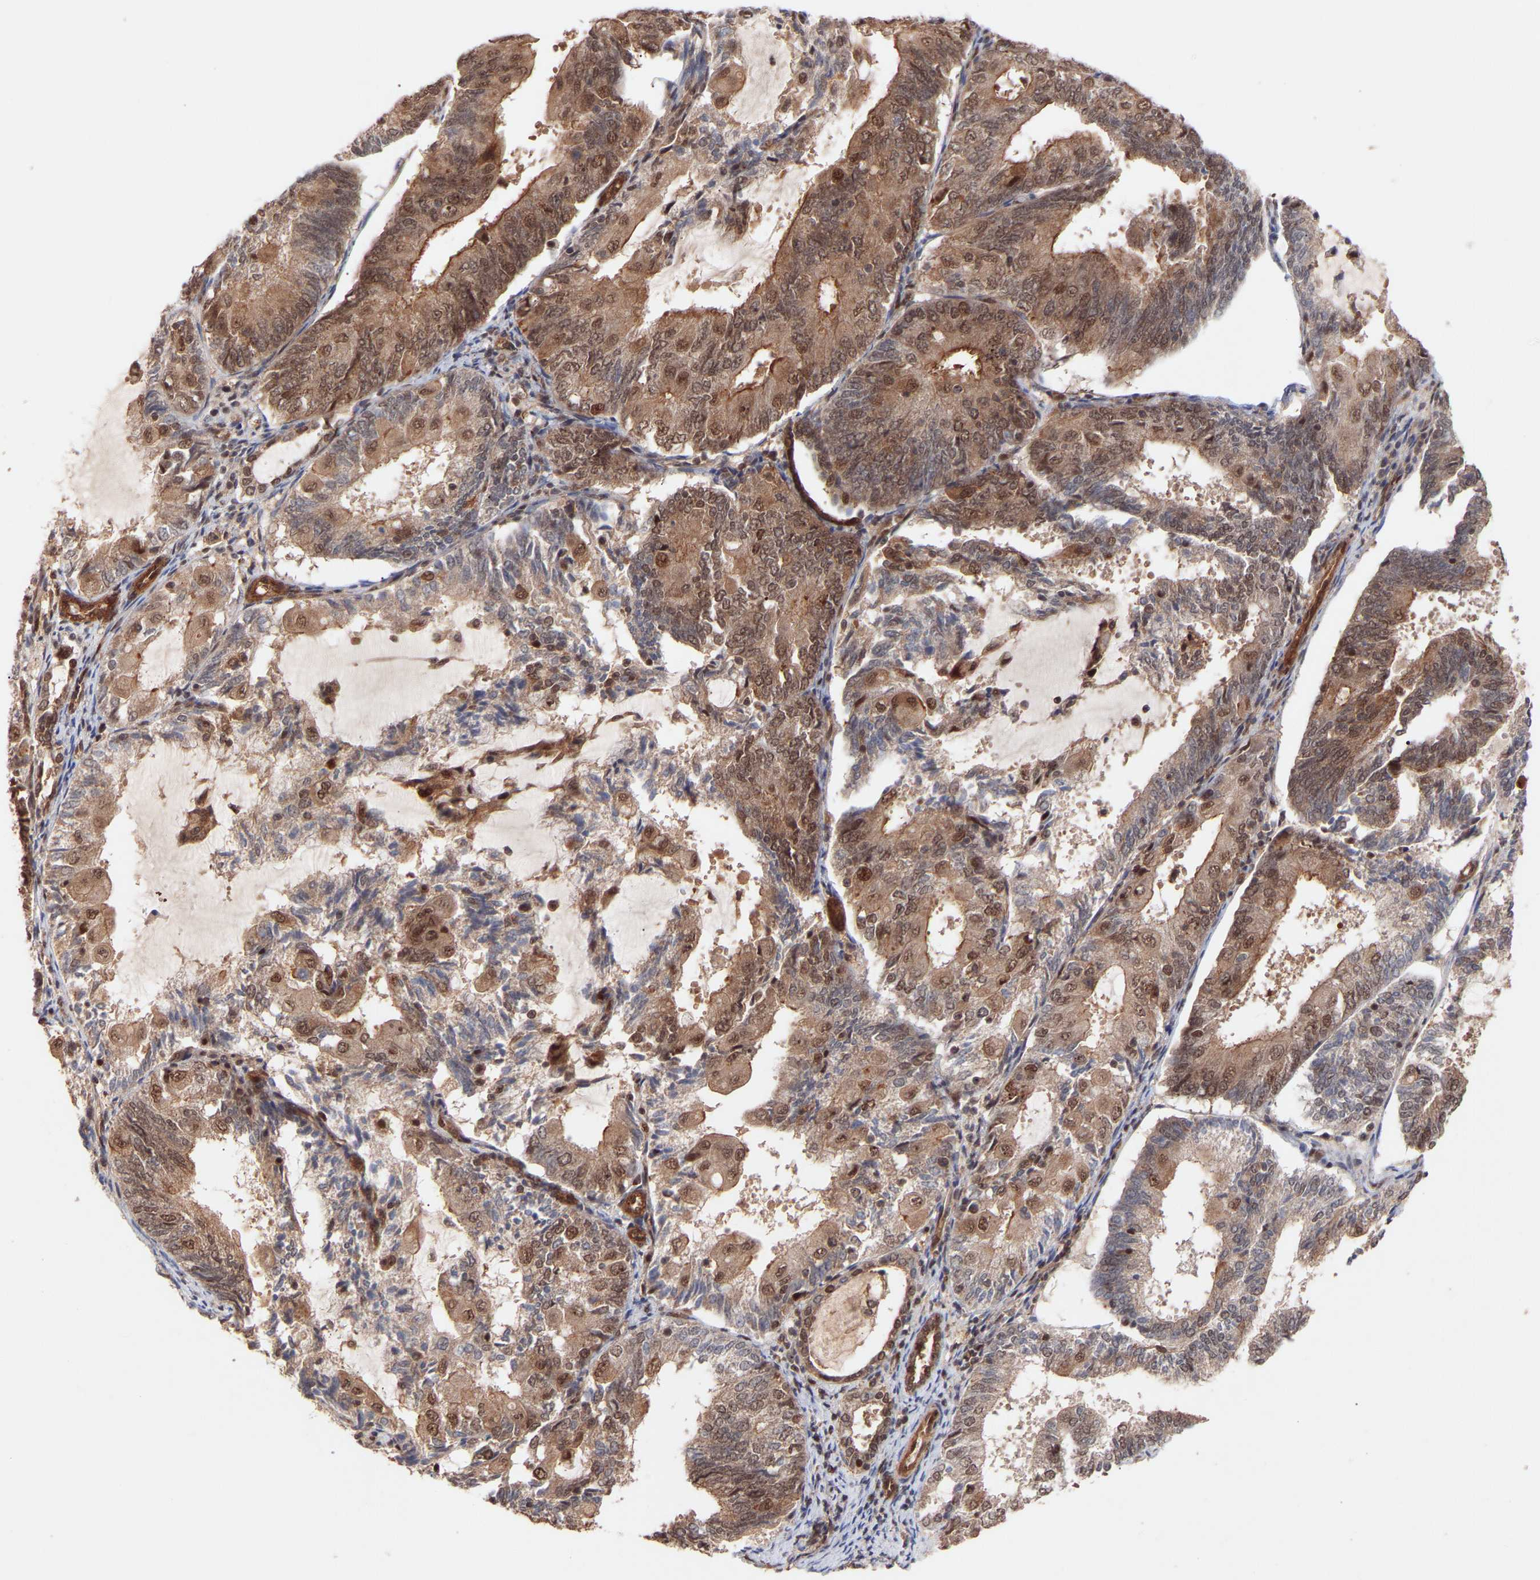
{"staining": {"intensity": "moderate", "quantity": ">75%", "location": "cytoplasmic/membranous,nuclear"}, "tissue": "endometrial cancer", "cell_type": "Tumor cells", "image_type": "cancer", "snomed": [{"axis": "morphology", "description": "Adenocarcinoma, NOS"}, {"axis": "topography", "description": "Endometrium"}], "caption": "Endometrial adenocarcinoma stained for a protein (brown) shows moderate cytoplasmic/membranous and nuclear positive staining in about >75% of tumor cells.", "gene": "PDLIM5", "patient": {"sex": "female", "age": 81}}